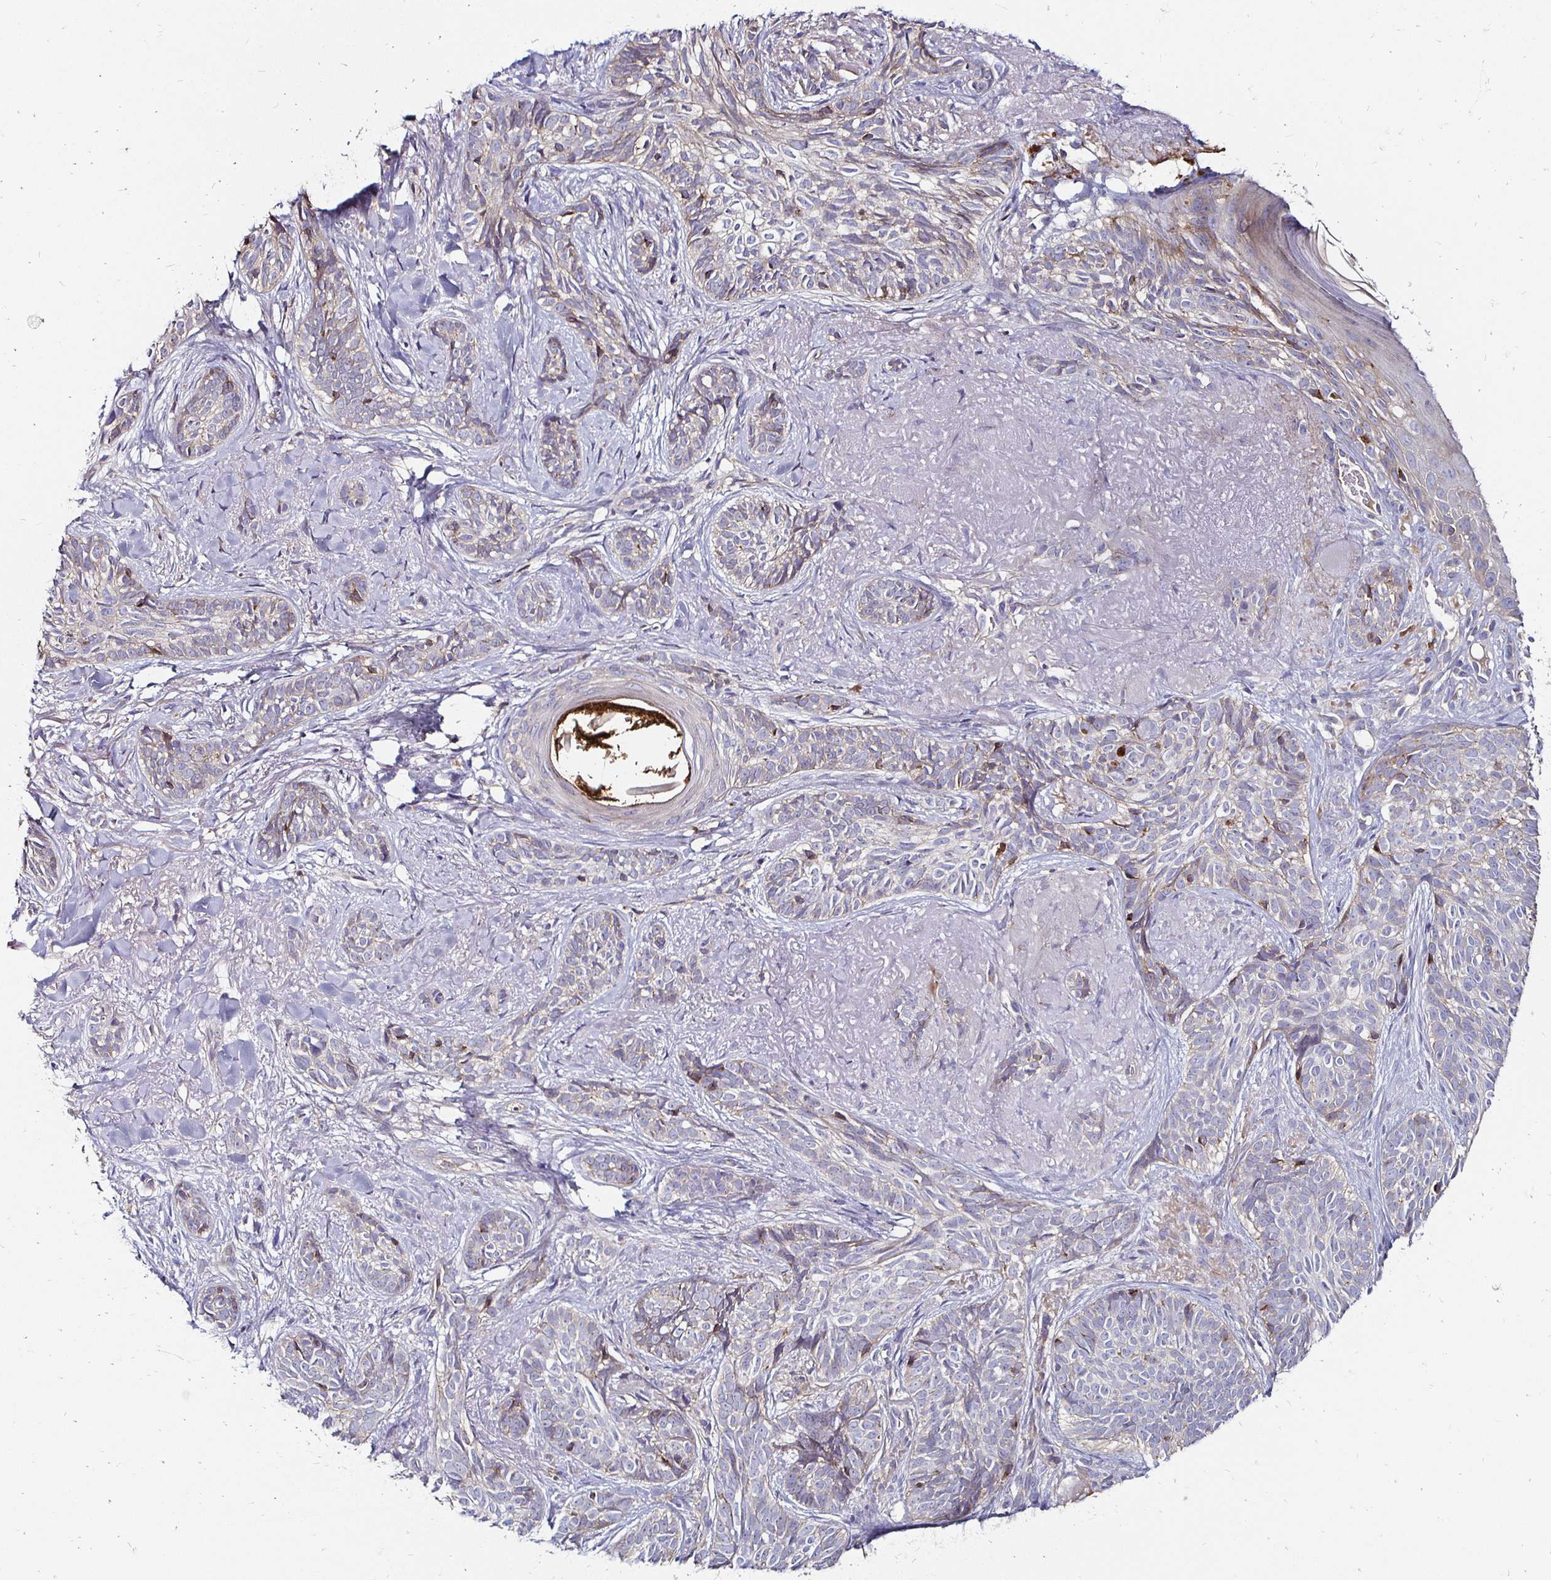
{"staining": {"intensity": "weak", "quantity": "<25%", "location": "cytoplasmic/membranous"}, "tissue": "skin cancer", "cell_type": "Tumor cells", "image_type": "cancer", "snomed": [{"axis": "morphology", "description": "Basal cell carcinoma"}, {"axis": "morphology", "description": "BCC, high aggressive"}, {"axis": "topography", "description": "Skin"}], "caption": "This is an IHC image of skin cancer (basal cell carcinoma). There is no positivity in tumor cells.", "gene": "NCSTN", "patient": {"sex": "female", "age": 79}}